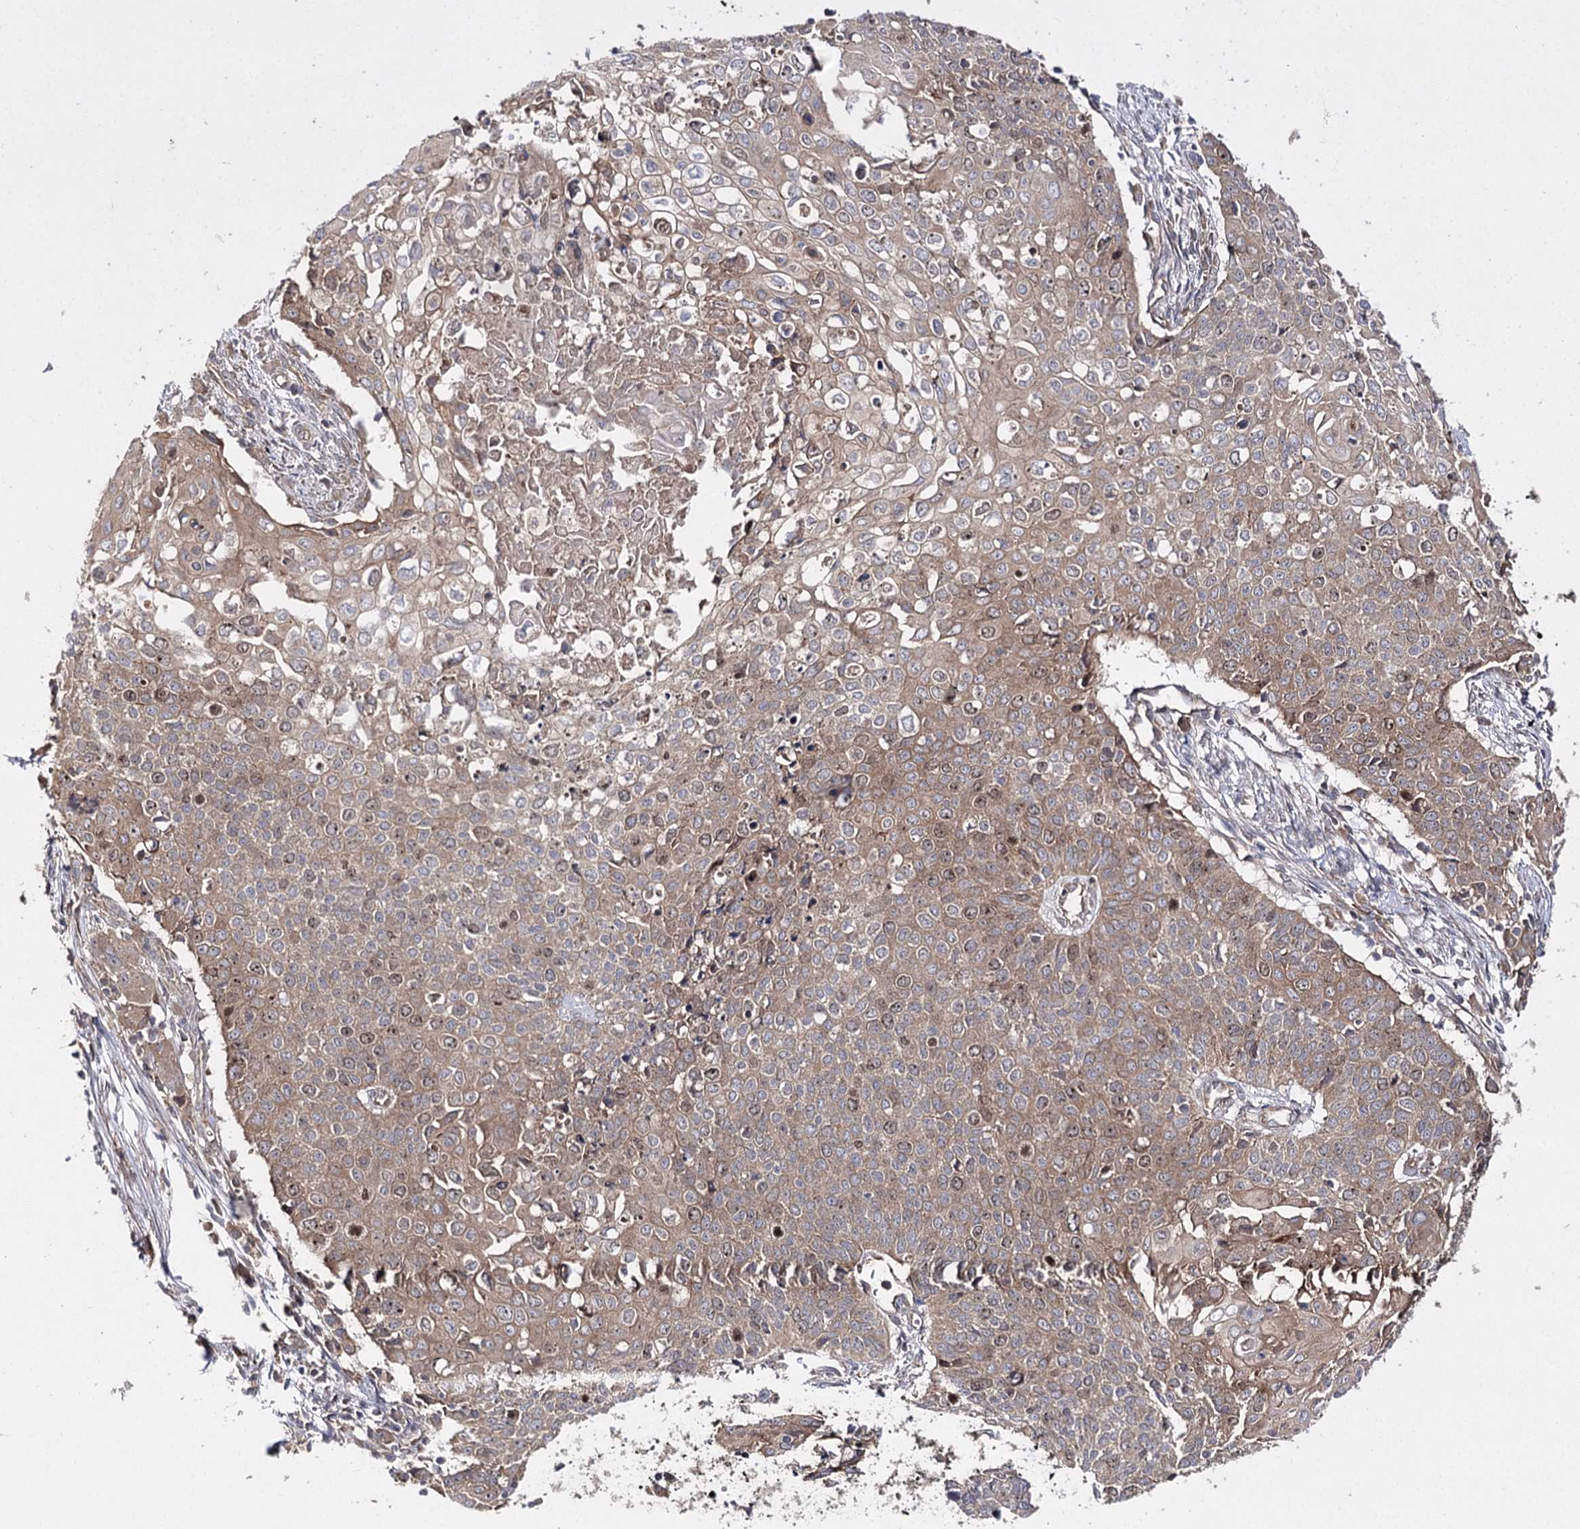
{"staining": {"intensity": "moderate", "quantity": ">75%", "location": "cytoplasmic/membranous"}, "tissue": "cervical cancer", "cell_type": "Tumor cells", "image_type": "cancer", "snomed": [{"axis": "morphology", "description": "Squamous cell carcinoma, NOS"}, {"axis": "topography", "description": "Cervix"}], "caption": "Cervical squamous cell carcinoma stained for a protein shows moderate cytoplasmic/membranous positivity in tumor cells.", "gene": "BCR", "patient": {"sex": "female", "age": 39}}